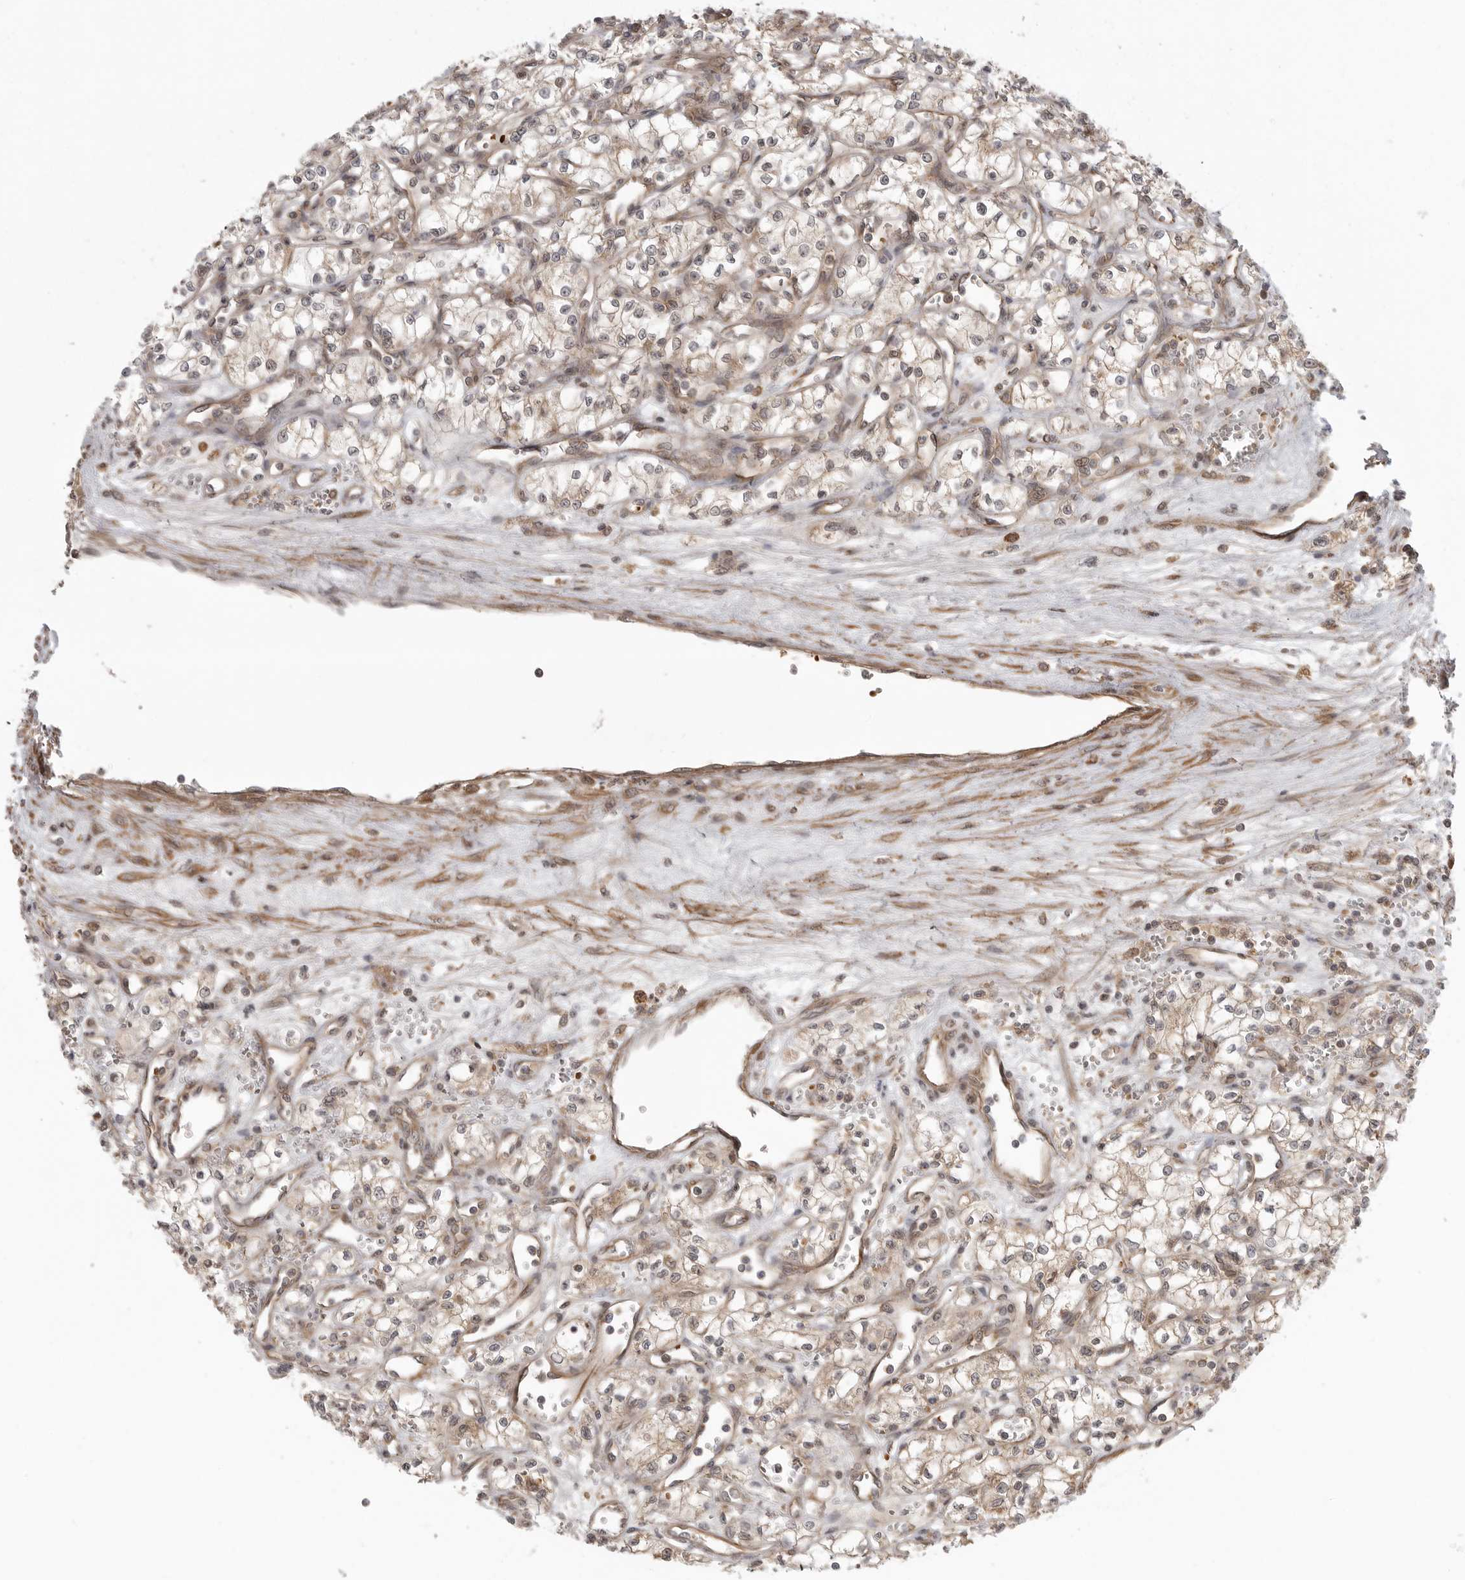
{"staining": {"intensity": "moderate", "quantity": ">75%", "location": "cytoplasmic/membranous"}, "tissue": "renal cancer", "cell_type": "Tumor cells", "image_type": "cancer", "snomed": [{"axis": "morphology", "description": "Adenocarcinoma, NOS"}, {"axis": "topography", "description": "Kidney"}], "caption": "About >75% of tumor cells in human renal cancer exhibit moderate cytoplasmic/membranous protein positivity as visualized by brown immunohistochemical staining.", "gene": "CCPG1", "patient": {"sex": "male", "age": 59}}